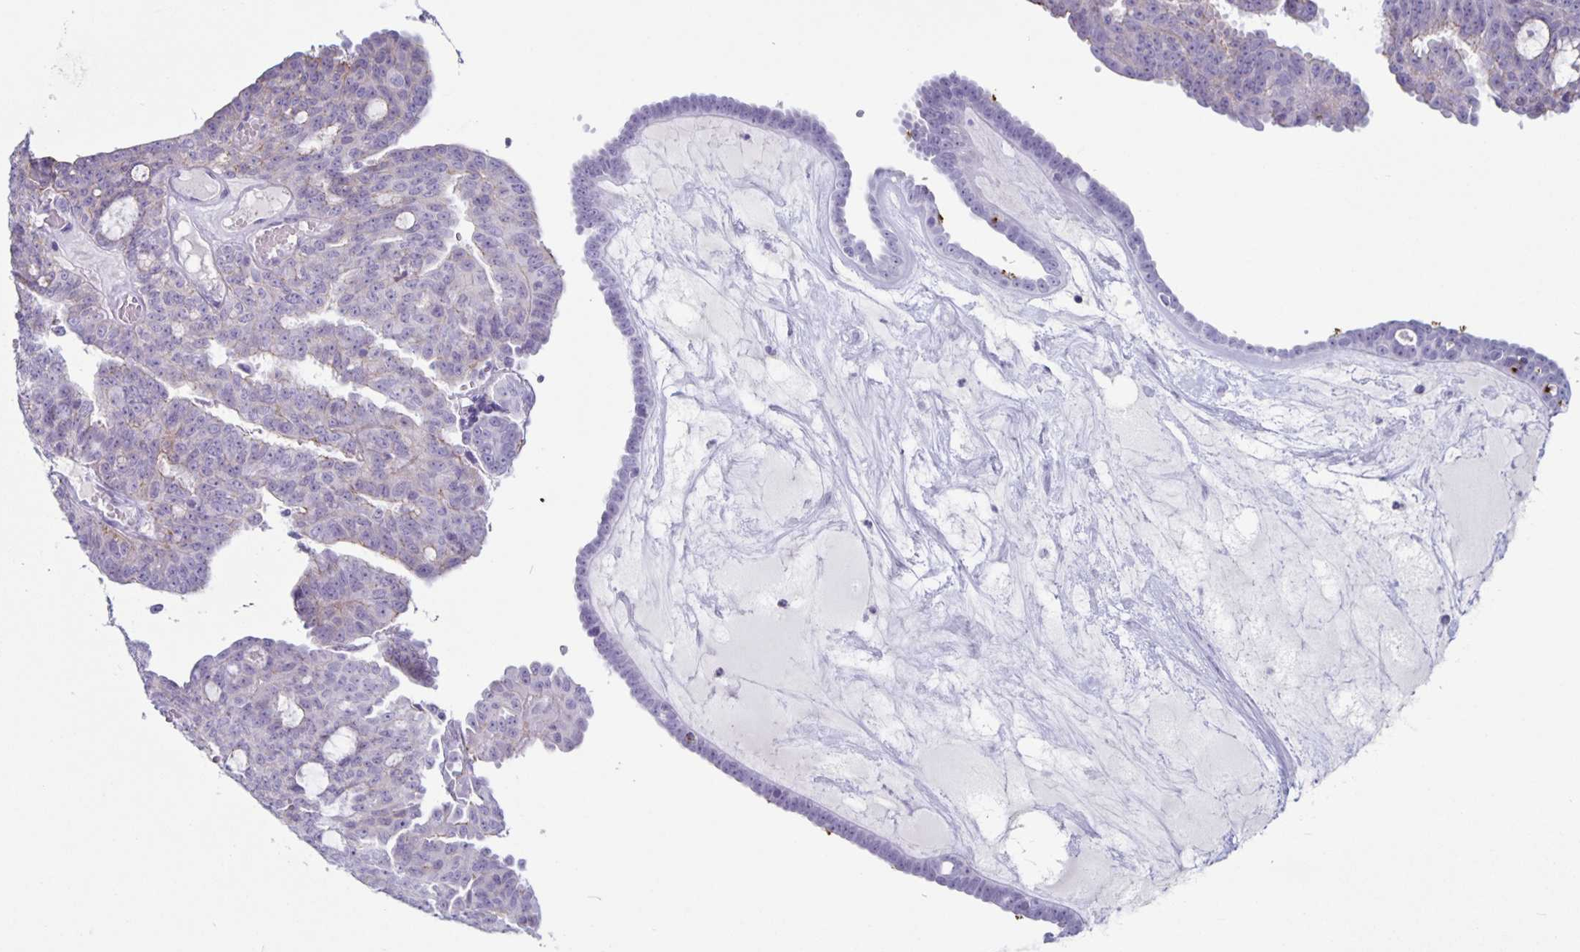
{"staining": {"intensity": "negative", "quantity": "none", "location": "none"}, "tissue": "ovarian cancer", "cell_type": "Tumor cells", "image_type": "cancer", "snomed": [{"axis": "morphology", "description": "Cystadenocarcinoma, serous, NOS"}, {"axis": "topography", "description": "Ovary"}], "caption": "Micrograph shows no protein expression in tumor cells of serous cystadenocarcinoma (ovarian) tissue.", "gene": "GZMK", "patient": {"sex": "female", "age": 71}}